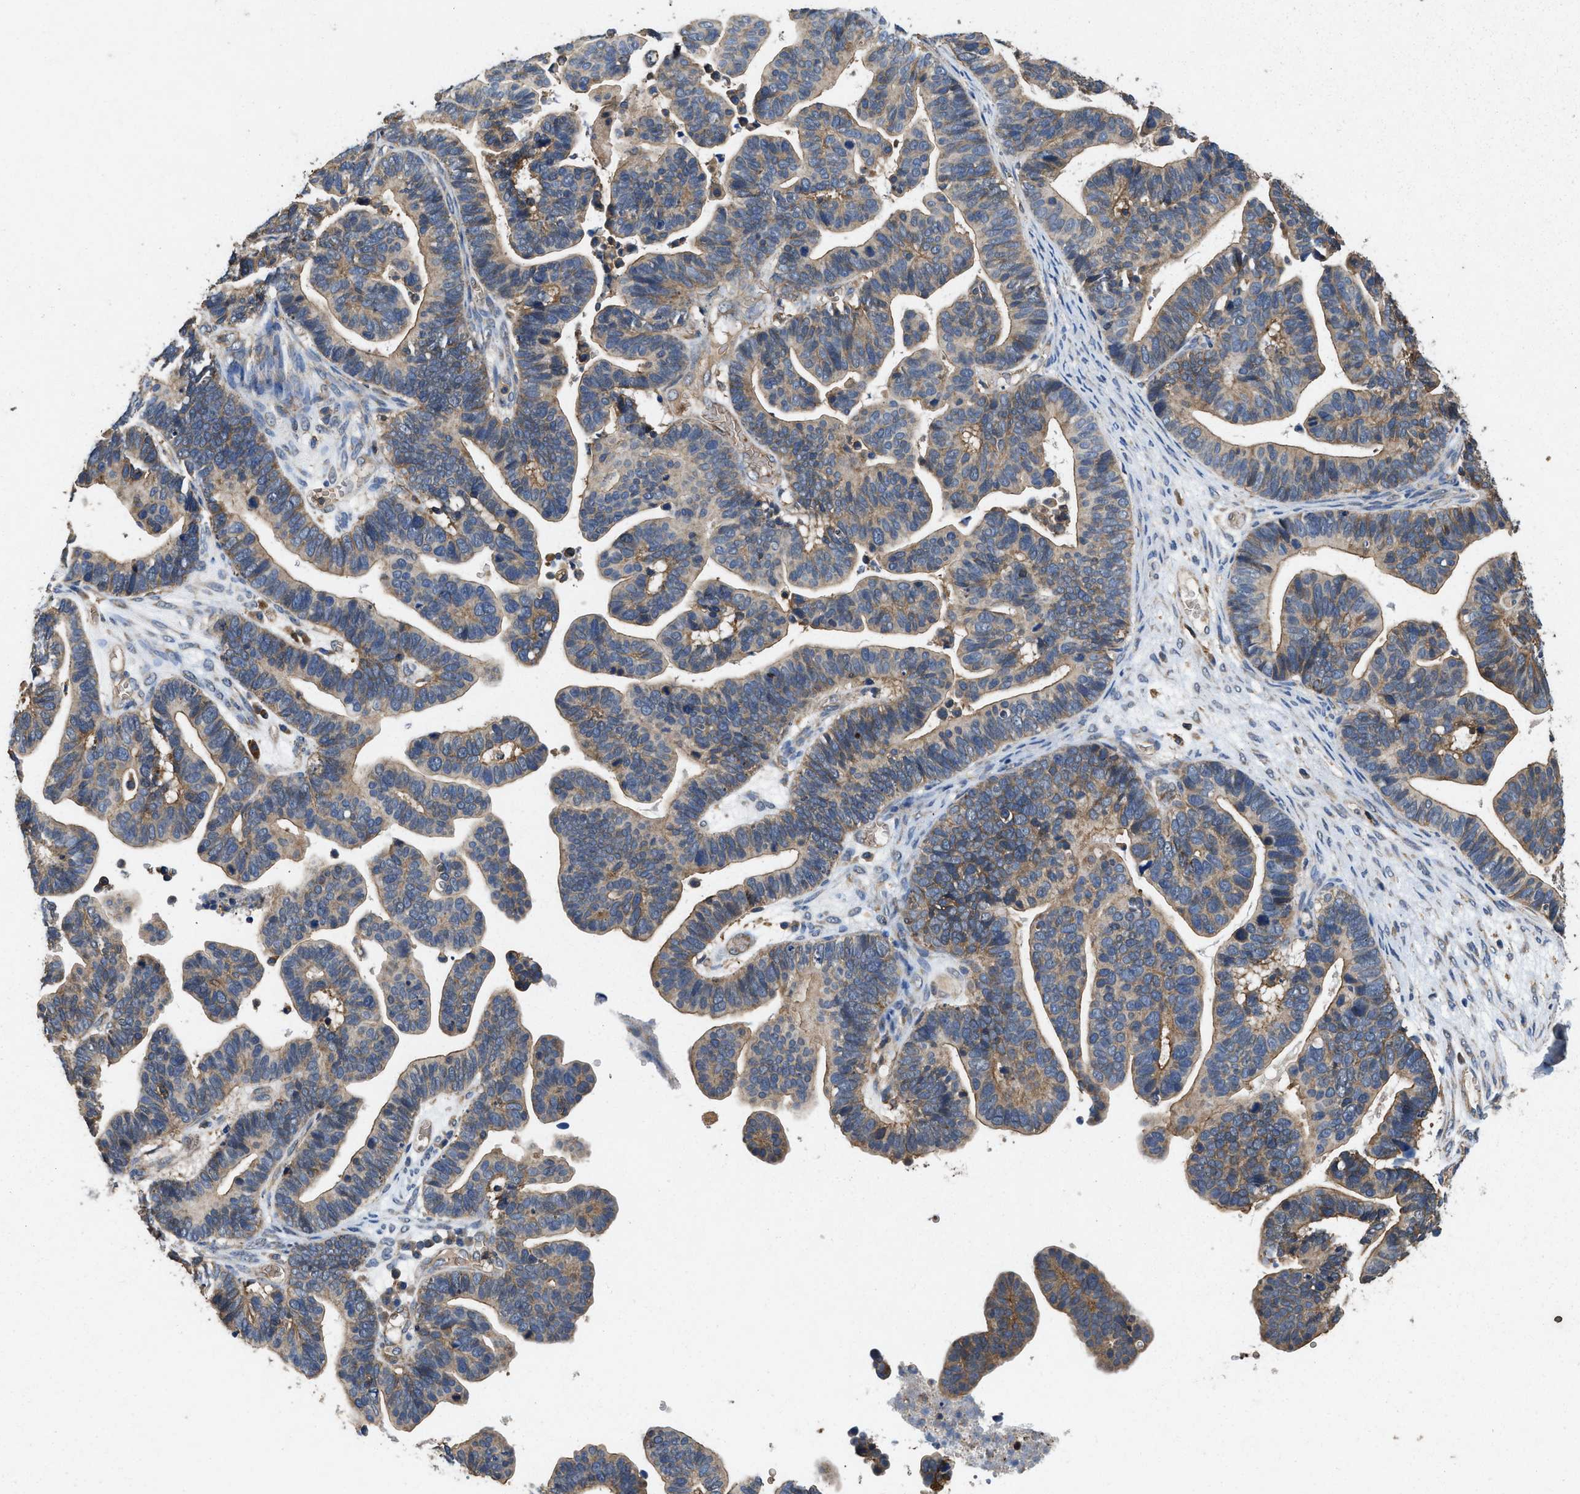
{"staining": {"intensity": "weak", "quantity": ">75%", "location": "cytoplasmic/membranous"}, "tissue": "ovarian cancer", "cell_type": "Tumor cells", "image_type": "cancer", "snomed": [{"axis": "morphology", "description": "Cystadenocarcinoma, serous, NOS"}, {"axis": "topography", "description": "Ovary"}], "caption": "Immunohistochemistry of human ovarian cancer demonstrates low levels of weak cytoplasmic/membranous positivity in approximately >75% of tumor cells.", "gene": "LINGO2", "patient": {"sex": "female", "age": 56}}